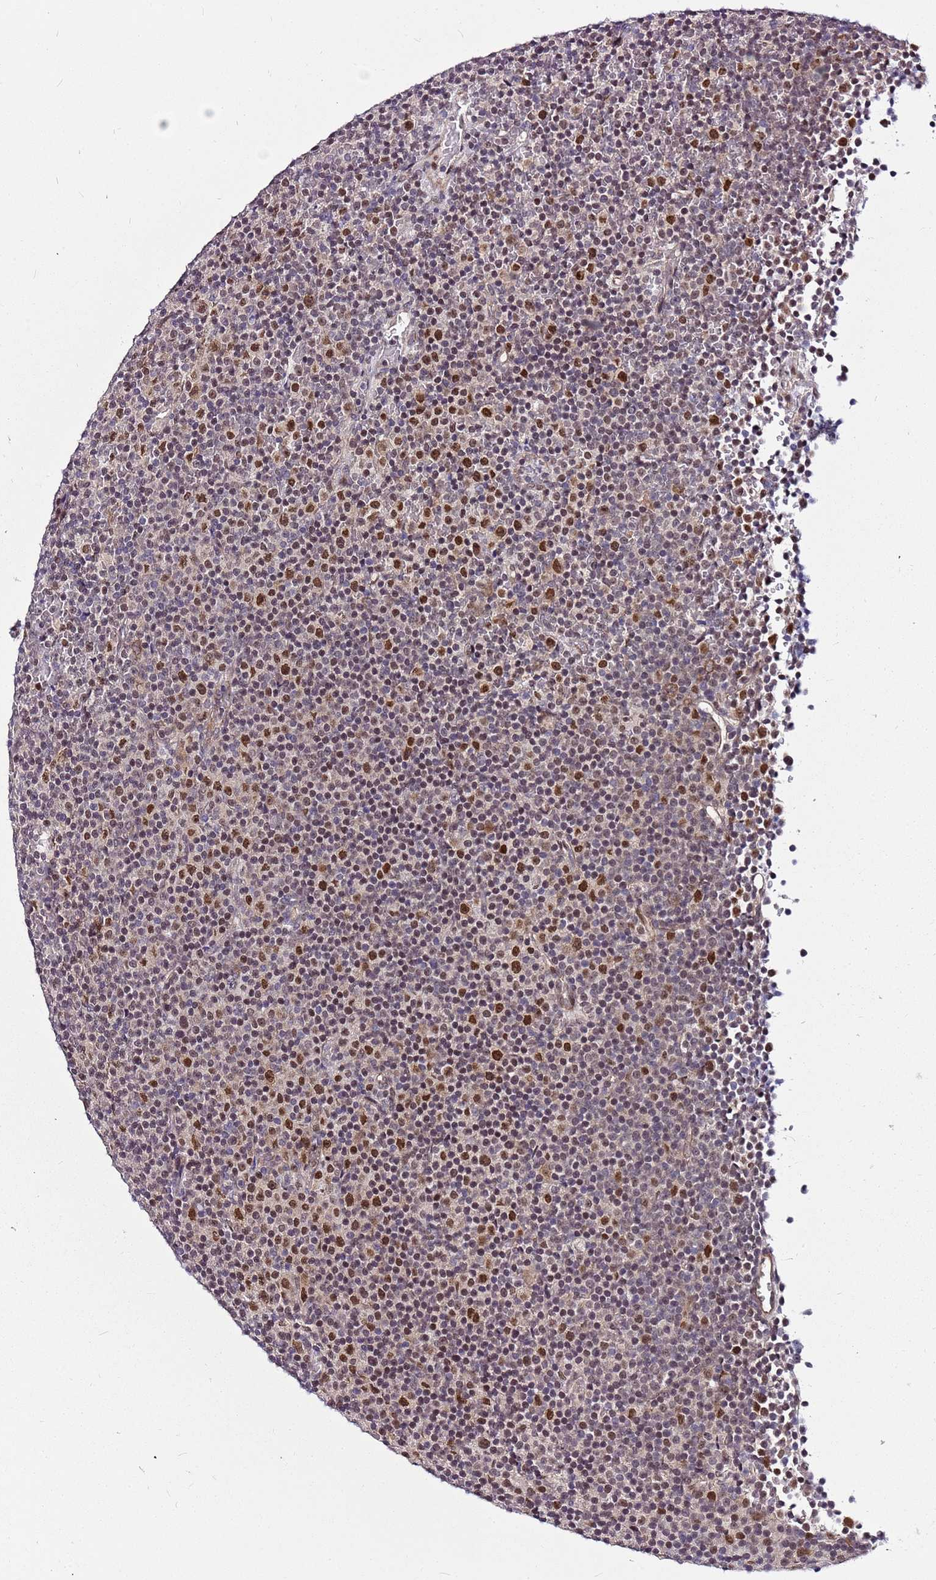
{"staining": {"intensity": "moderate", "quantity": "25%-75%", "location": "nuclear"}, "tissue": "lymphoma", "cell_type": "Tumor cells", "image_type": "cancer", "snomed": [{"axis": "morphology", "description": "Malignant lymphoma, non-Hodgkin's type, Low grade"}, {"axis": "topography", "description": "Lymph node"}], "caption": "Immunohistochemical staining of human lymphoma shows moderate nuclear protein staining in approximately 25%-75% of tumor cells.", "gene": "POLE3", "patient": {"sex": "female", "age": 67}}